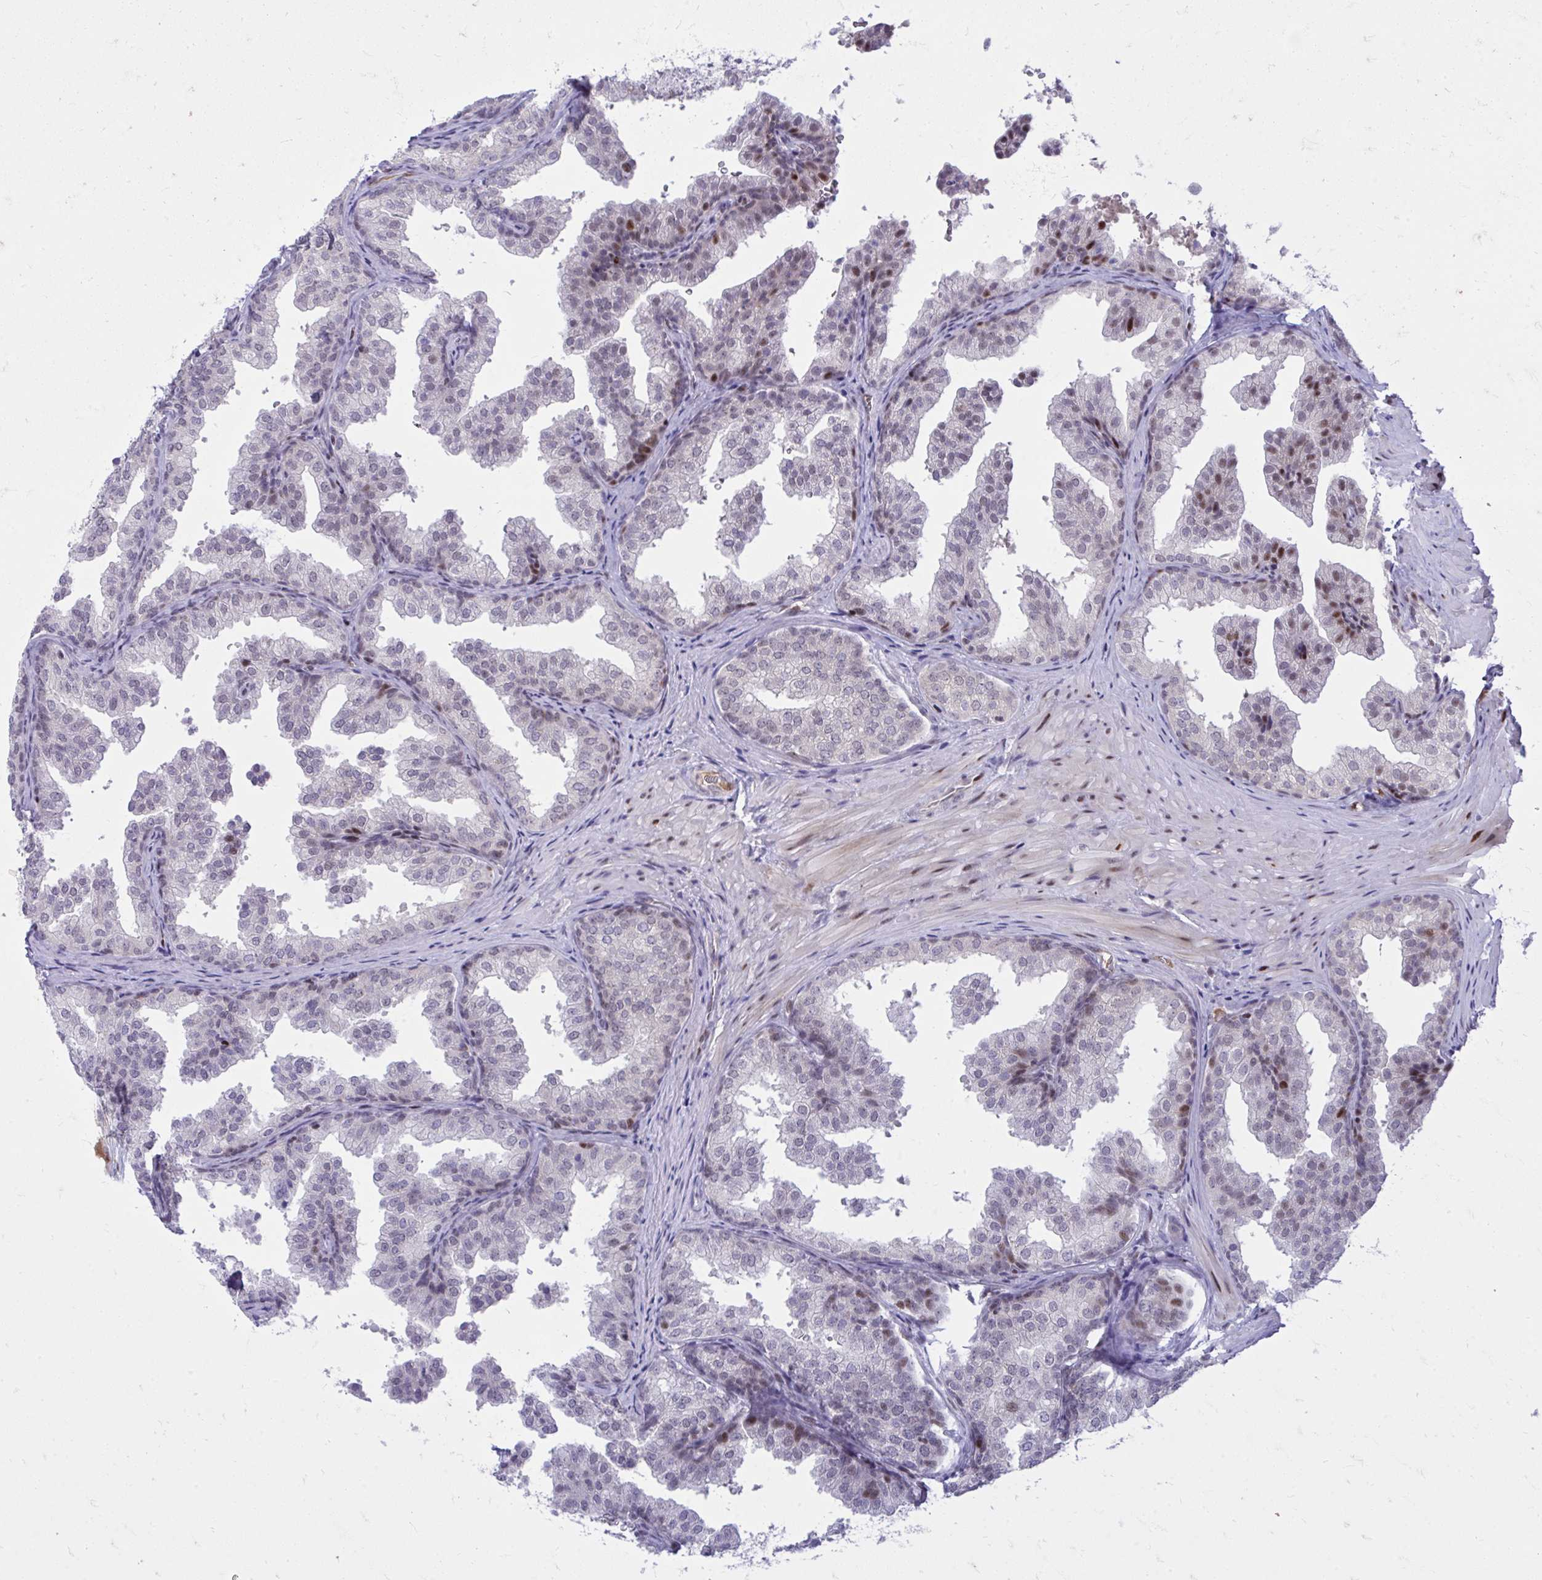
{"staining": {"intensity": "moderate", "quantity": "<25%", "location": "nuclear"}, "tissue": "prostate", "cell_type": "Glandular cells", "image_type": "normal", "snomed": [{"axis": "morphology", "description": "Normal tissue, NOS"}, {"axis": "topography", "description": "Prostate"}], "caption": "Prostate was stained to show a protein in brown. There is low levels of moderate nuclear expression in about <25% of glandular cells. (Brightfield microscopy of DAB IHC at high magnification).", "gene": "C14orf39", "patient": {"sex": "male", "age": 37}}